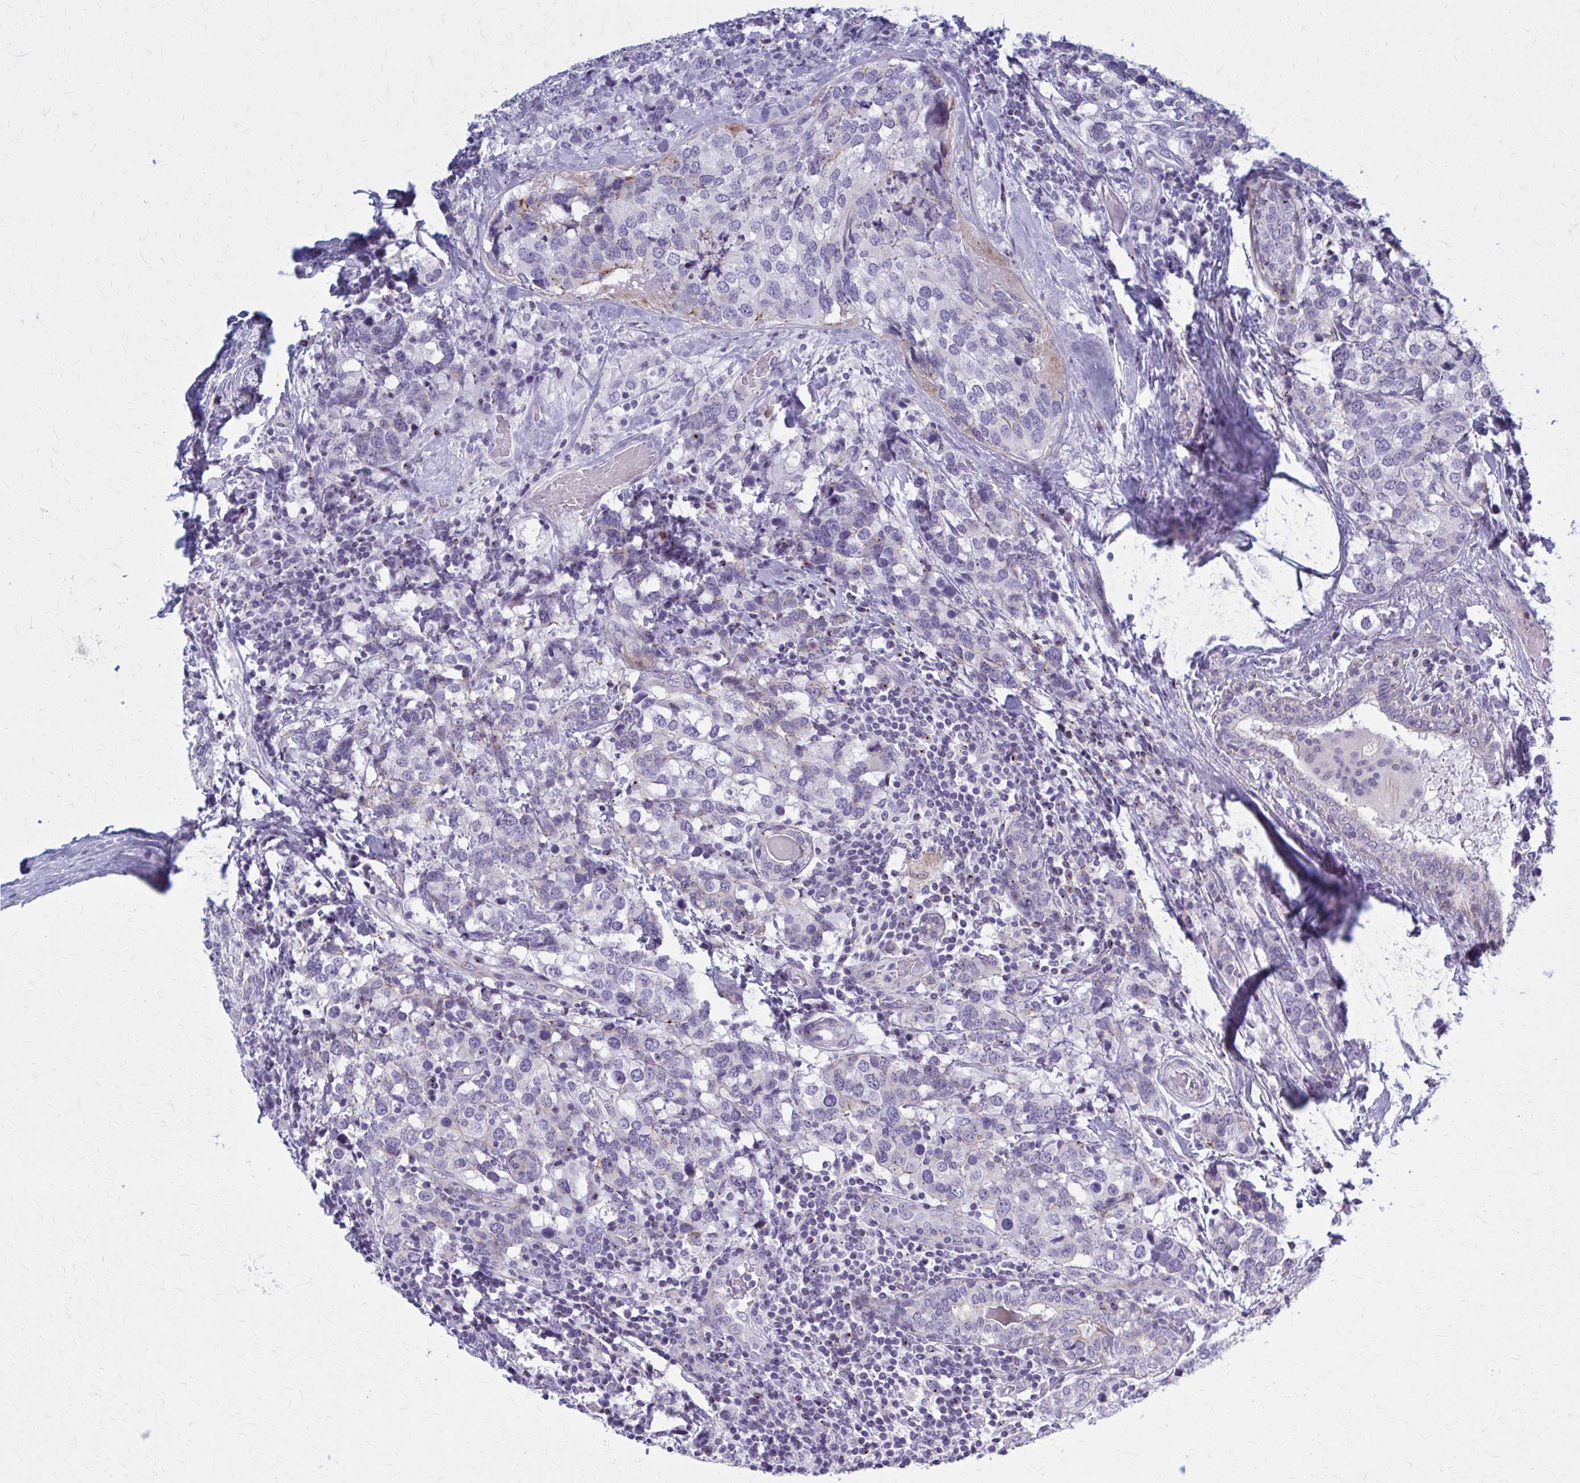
{"staining": {"intensity": "negative", "quantity": "none", "location": "none"}, "tissue": "breast cancer", "cell_type": "Tumor cells", "image_type": "cancer", "snomed": [{"axis": "morphology", "description": "Lobular carcinoma"}, {"axis": "topography", "description": "Breast"}], "caption": "The image demonstrates no significant expression in tumor cells of breast cancer (lobular carcinoma). (DAB IHC with hematoxylin counter stain).", "gene": "PEDS1", "patient": {"sex": "female", "age": 59}}